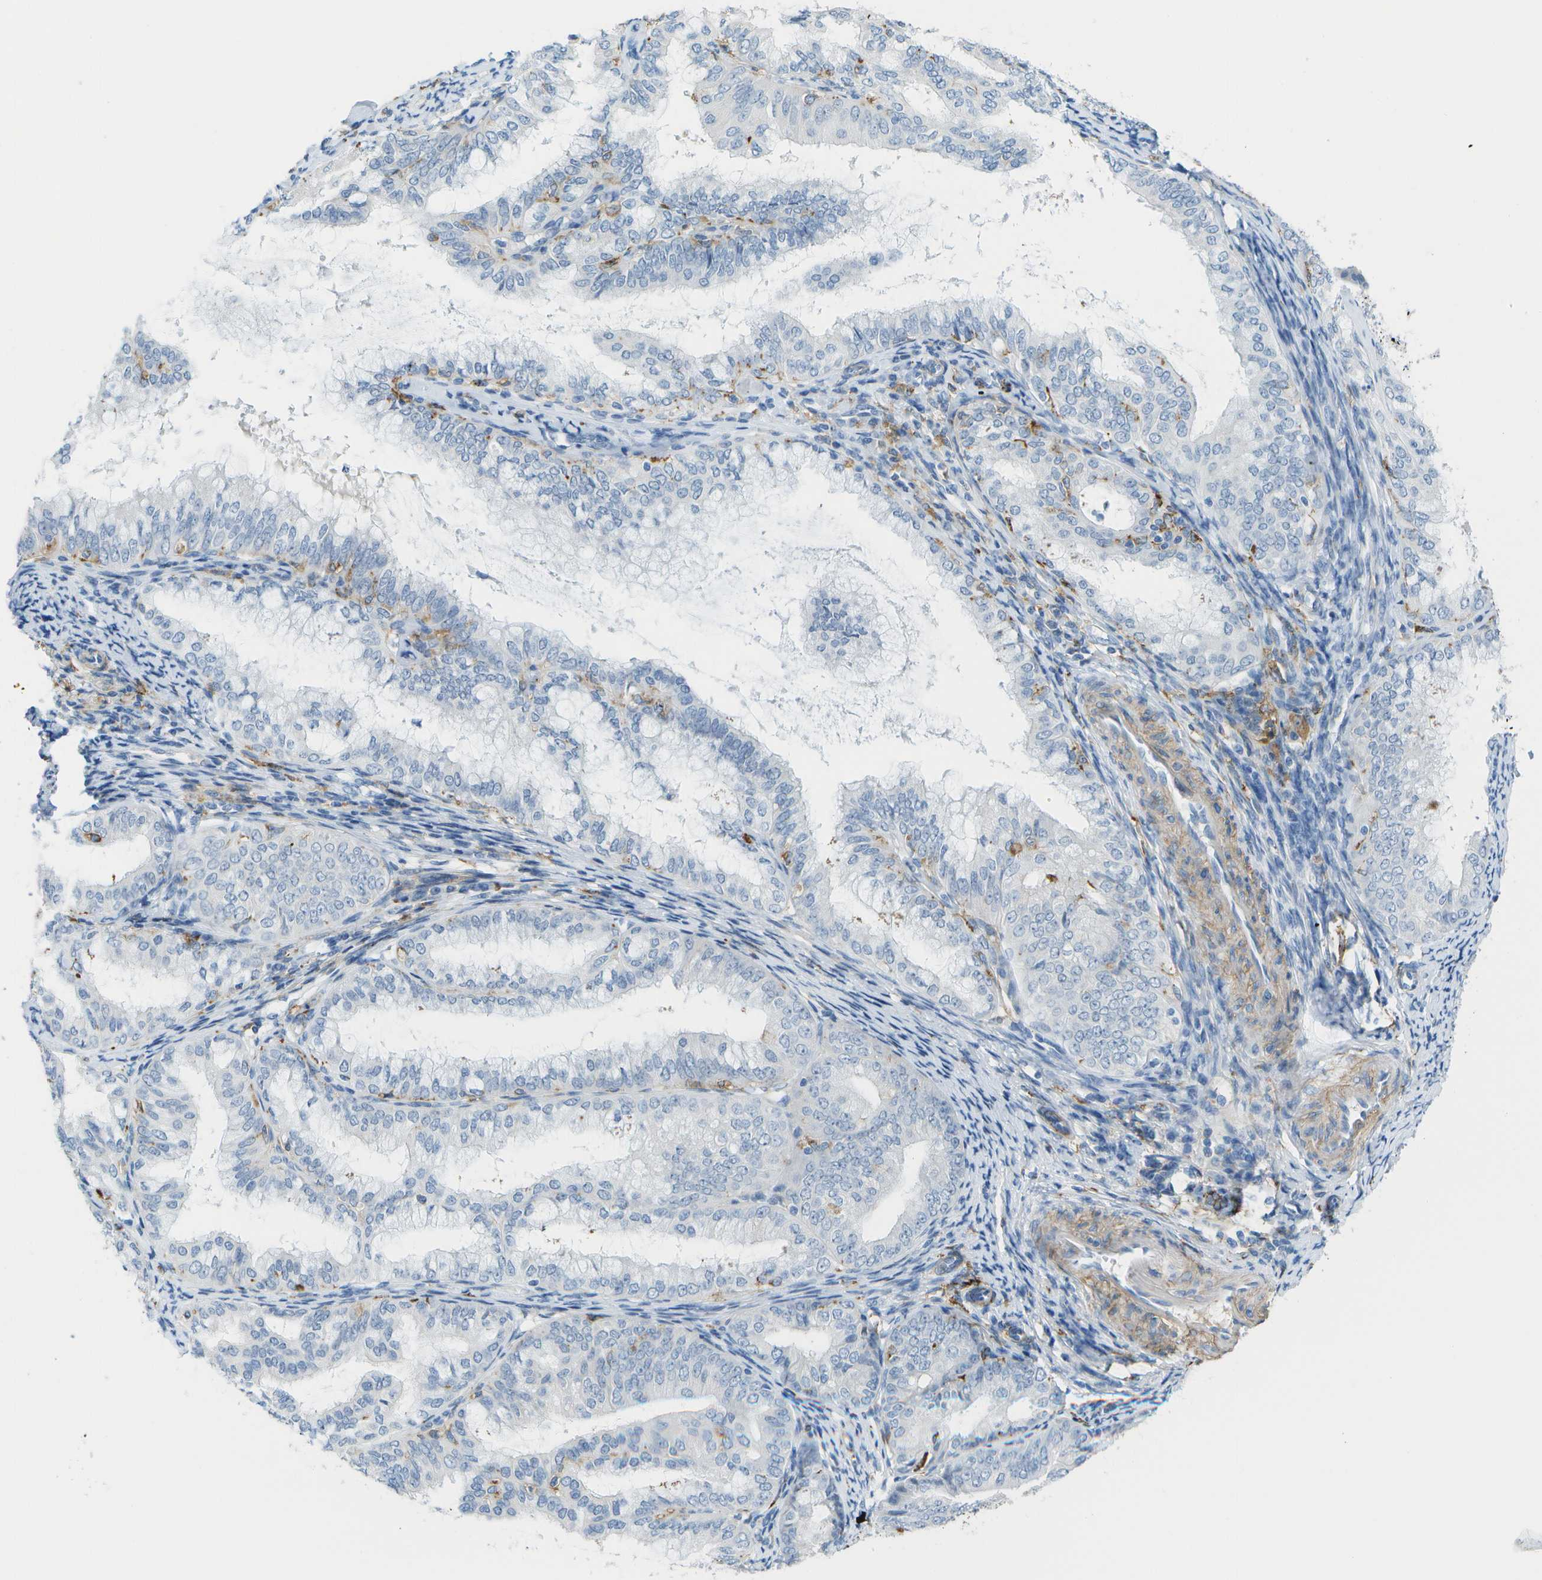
{"staining": {"intensity": "negative", "quantity": "none", "location": "none"}, "tissue": "endometrial cancer", "cell_type": "Tumor cells", "image_type": "cancer", "snomed": [{"axis": "morphology", "description": "Adenocarcinoma, NOS"}, {"axis": "topography", "description": "Endometrium"}], "caption": "Endometrial cancer was stained to show a protein in brown. There is no significant positivity in tumor cells.", "gene": "ZBTB43", "patient": {"sex": "female", "age": 63}}